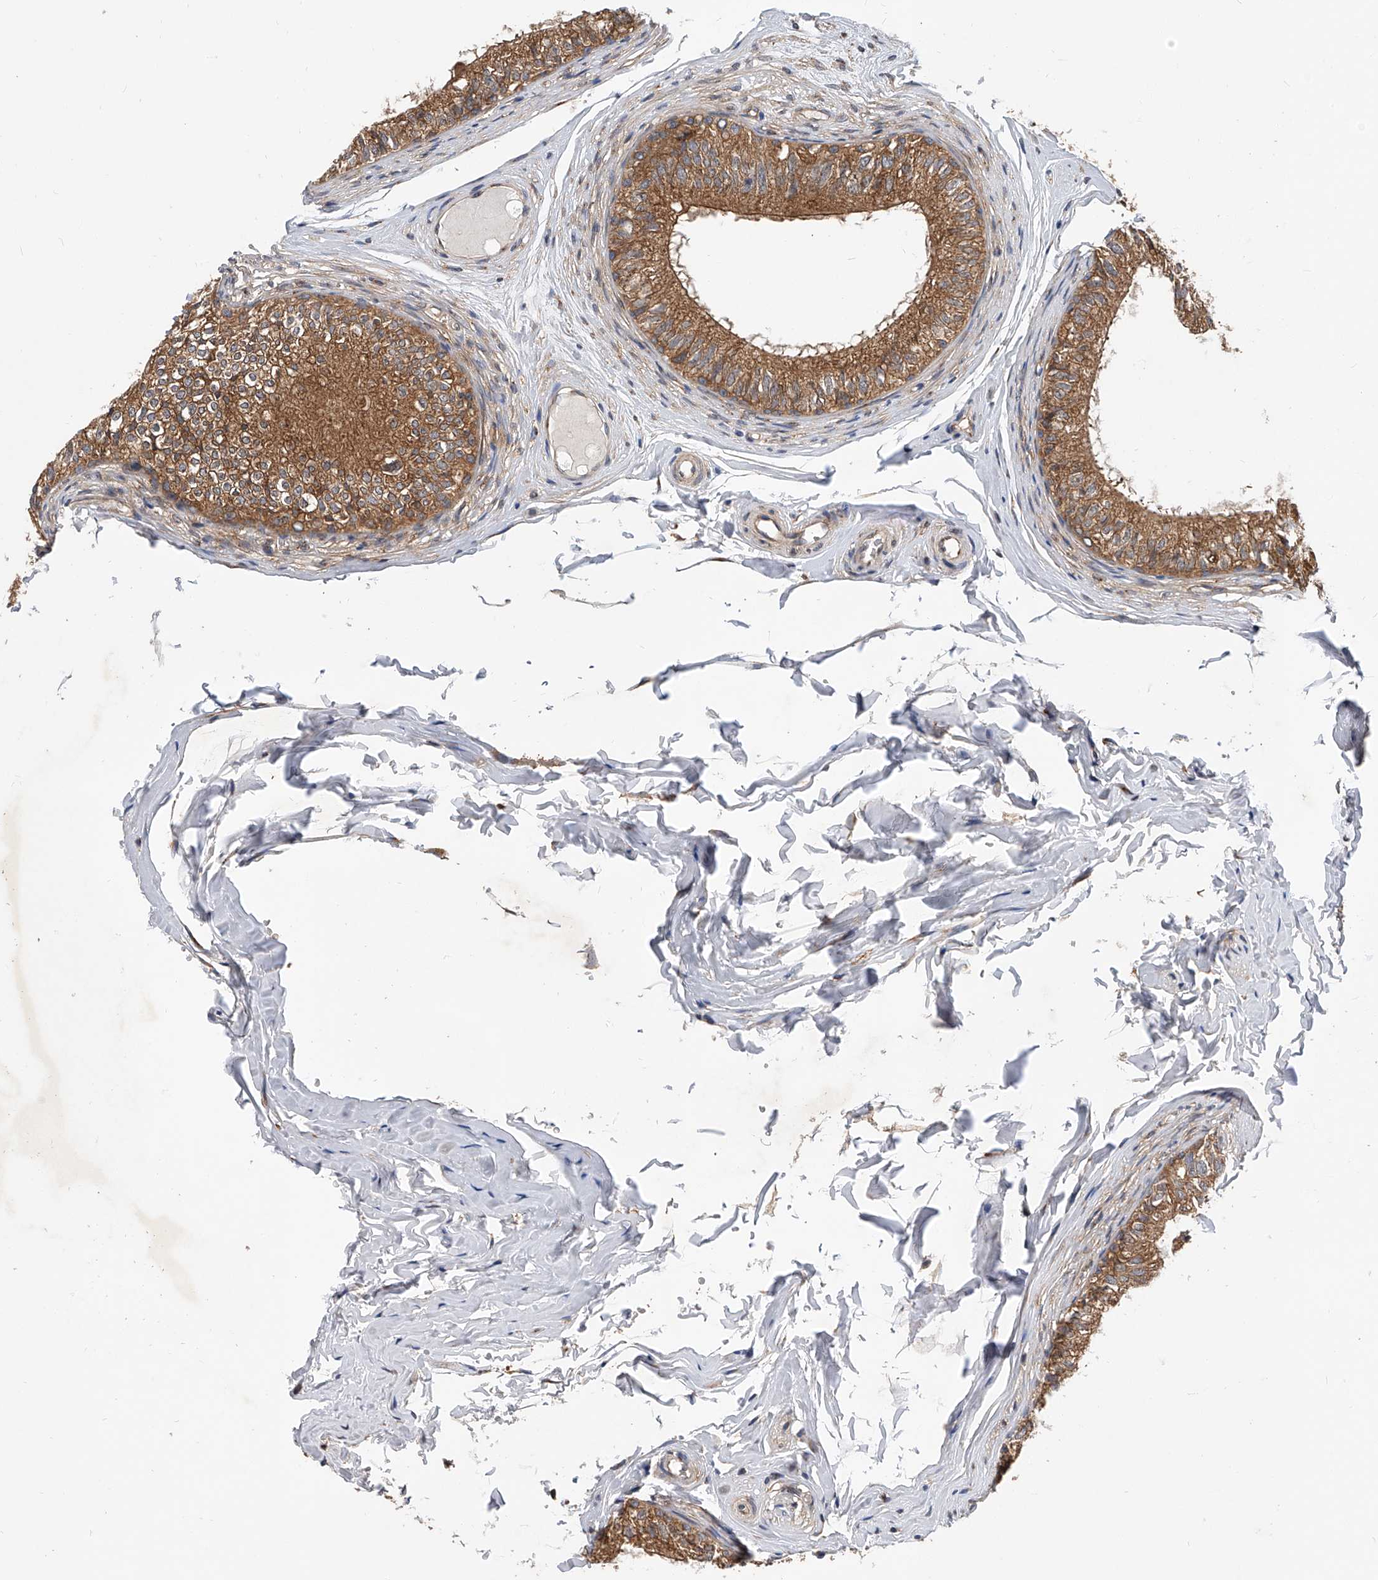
{"staining": {"intensity": "strong", "quantity": ">75%", "location": "cytoplasmic/membranous"}, "tissue": "epididymis", "cell_type": "Glandular cells", "image_type": "normal", "snomed": [{"axis": "morphology", "description": "Normal tissue, NOS"}, {"axis": "morphology", "description": "Seminoma in situ"}, {"axis": "topography", "description": "Testis"}, {"axis": "topography", "description": "Epididymis"}], "caption": "High-power microscopy captured an immunohistochemistry (IHC) histopathology image of unremarkable epididymis, revealing strong cytoplasmic/membranous positivity in about >75% of glandular cells. The staining was performed using DAB (3,3'-diaminobenzidine), with brown indicating positive protein expression. Nuclei are stained blue with hematoxylin.", "gene": "CFAP410", "patient": {"sex": "male", "age": 28}}